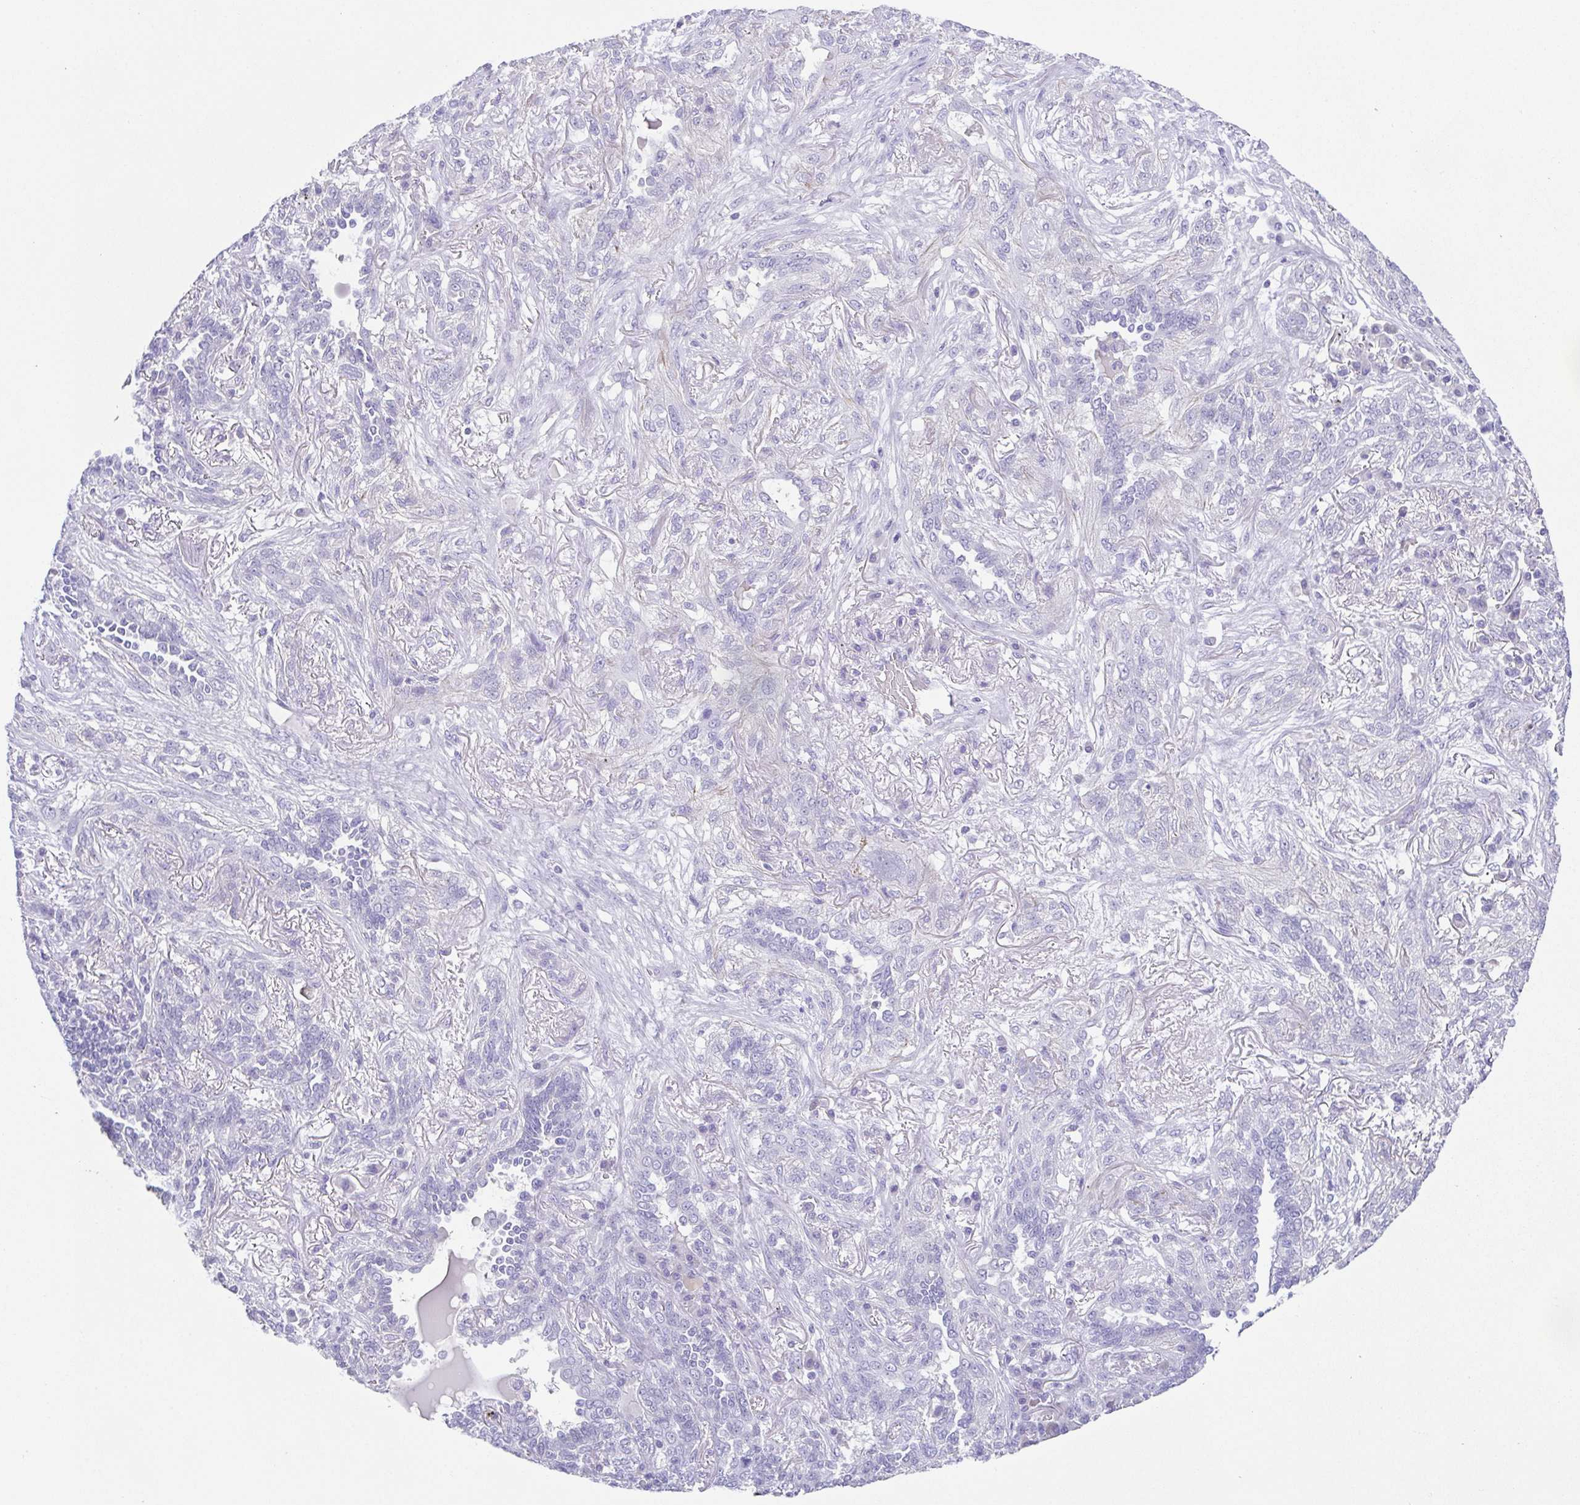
{"staining": {"intensity": "negative", "quantity": "none", "location": "none"}, "tissue": "lung cancer", "cell_type": "Tumor cells", "image_type": "cancer", "snomed": [{"axis": "morphology", "description": "Squamous cell carcinoma, NOS"}, {"axis": "topography", "description": "Lung"}], "caption": "Histopathology image shows no protein positivity in tumor cells of lung cancer tissue.", "gene": "HAPLN2", "patient": {"sex": "female", "age": 70}}